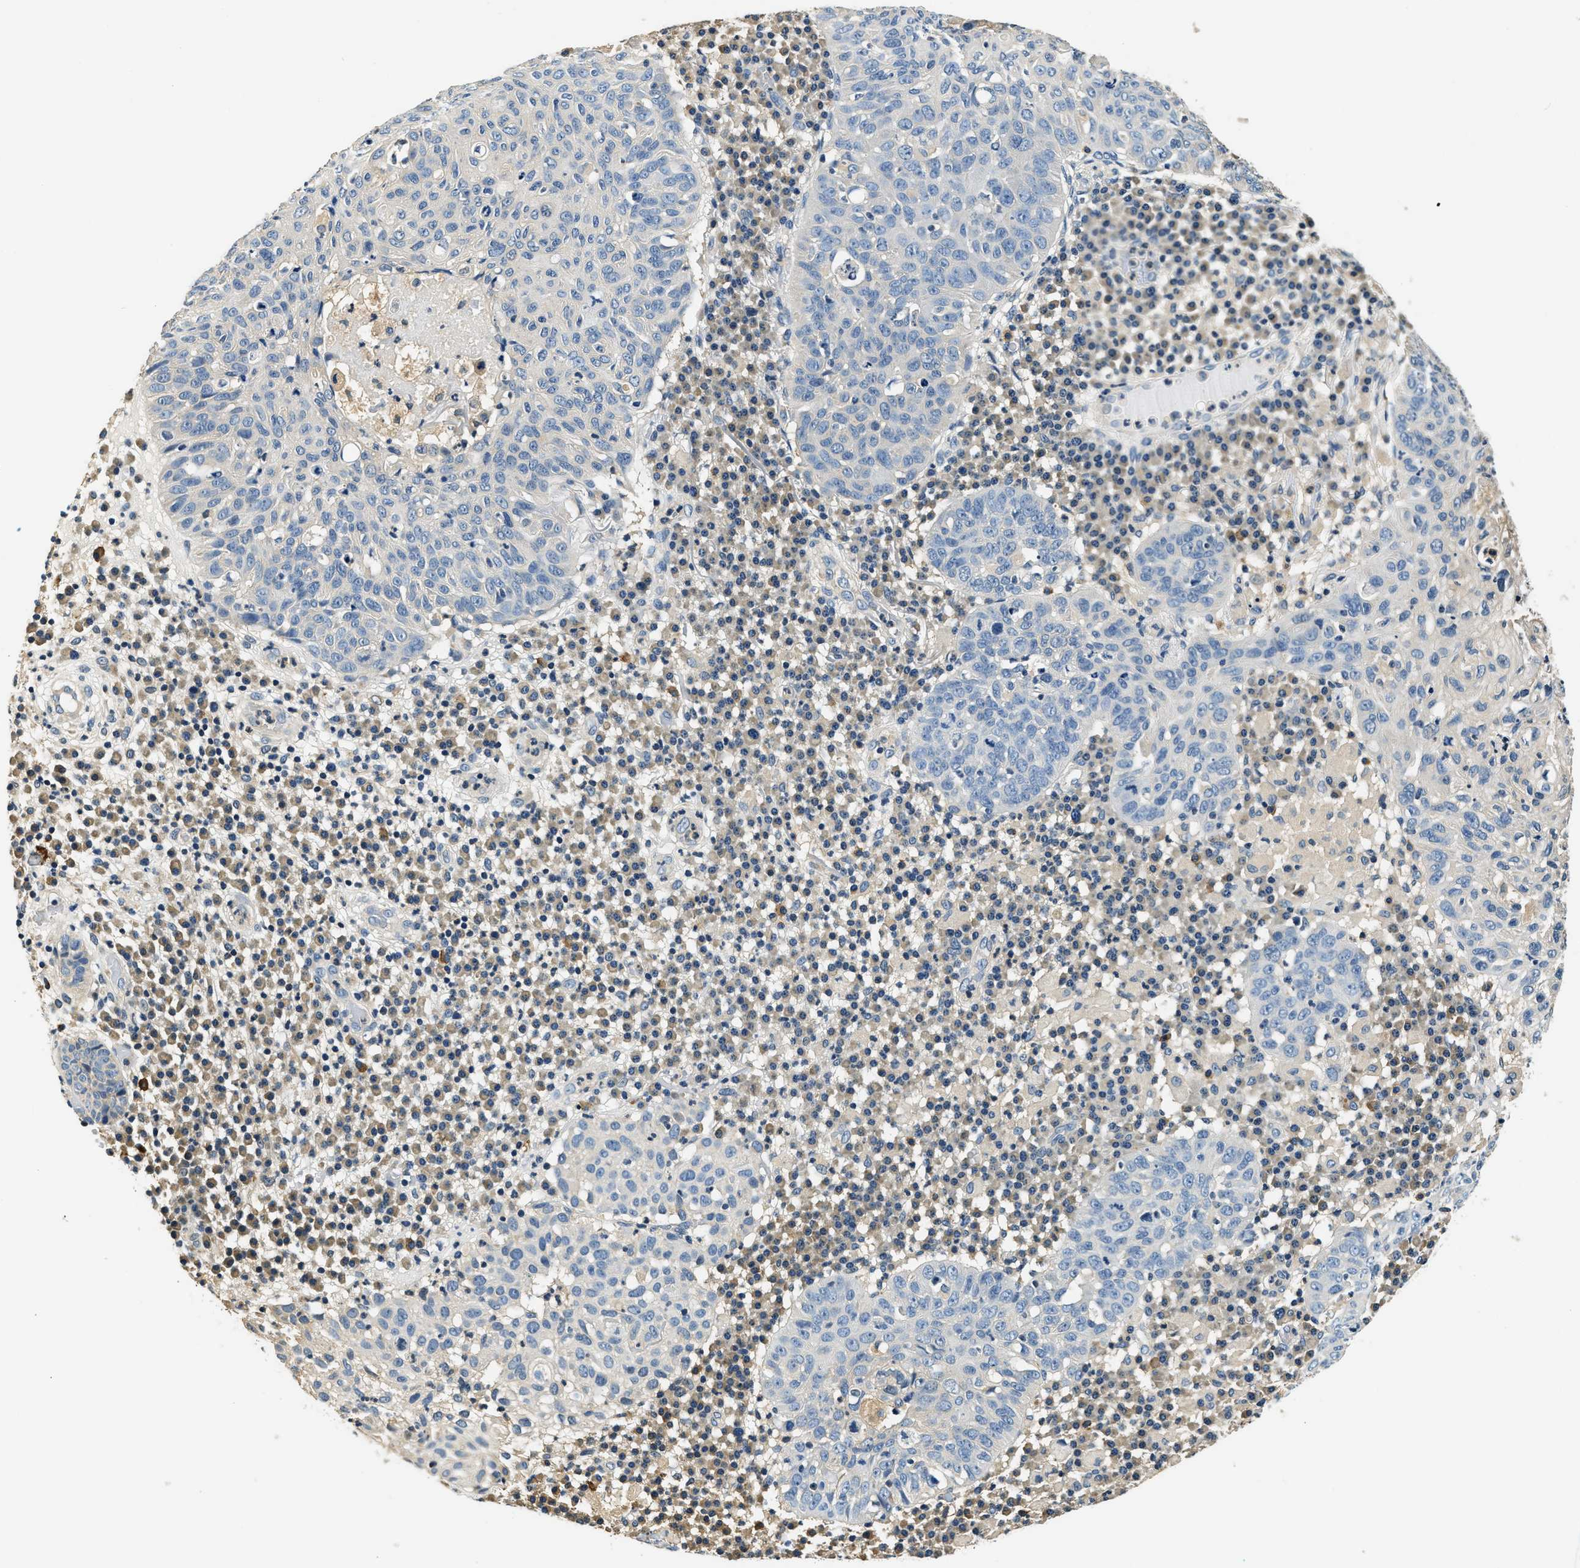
{"staining": {"intensity": "negative", "quantity": "none", "location": "none"}, "tissue": "skin cancer", "cell_type": "Tumor cells", "image_type": "cancer", "snomed": [{"axis": "morphology", "description": "Squamous cell carcinoma in situ, NOS"}, {"axis": "morphology", "description": "Squamous cell carcinoma, NOS"}, {"axis": "topography", "description": "Skin"}], "caption": "Histopathology image shows no protein expression in tumor cells of skin squamous cell carcinoma in situ tissue. (DAB (3,3'-diaminobenzidine) IHC with hematoxylin counter stain).", "gene": "RESF1", "patient": {"sex": "male", "age": 93}}